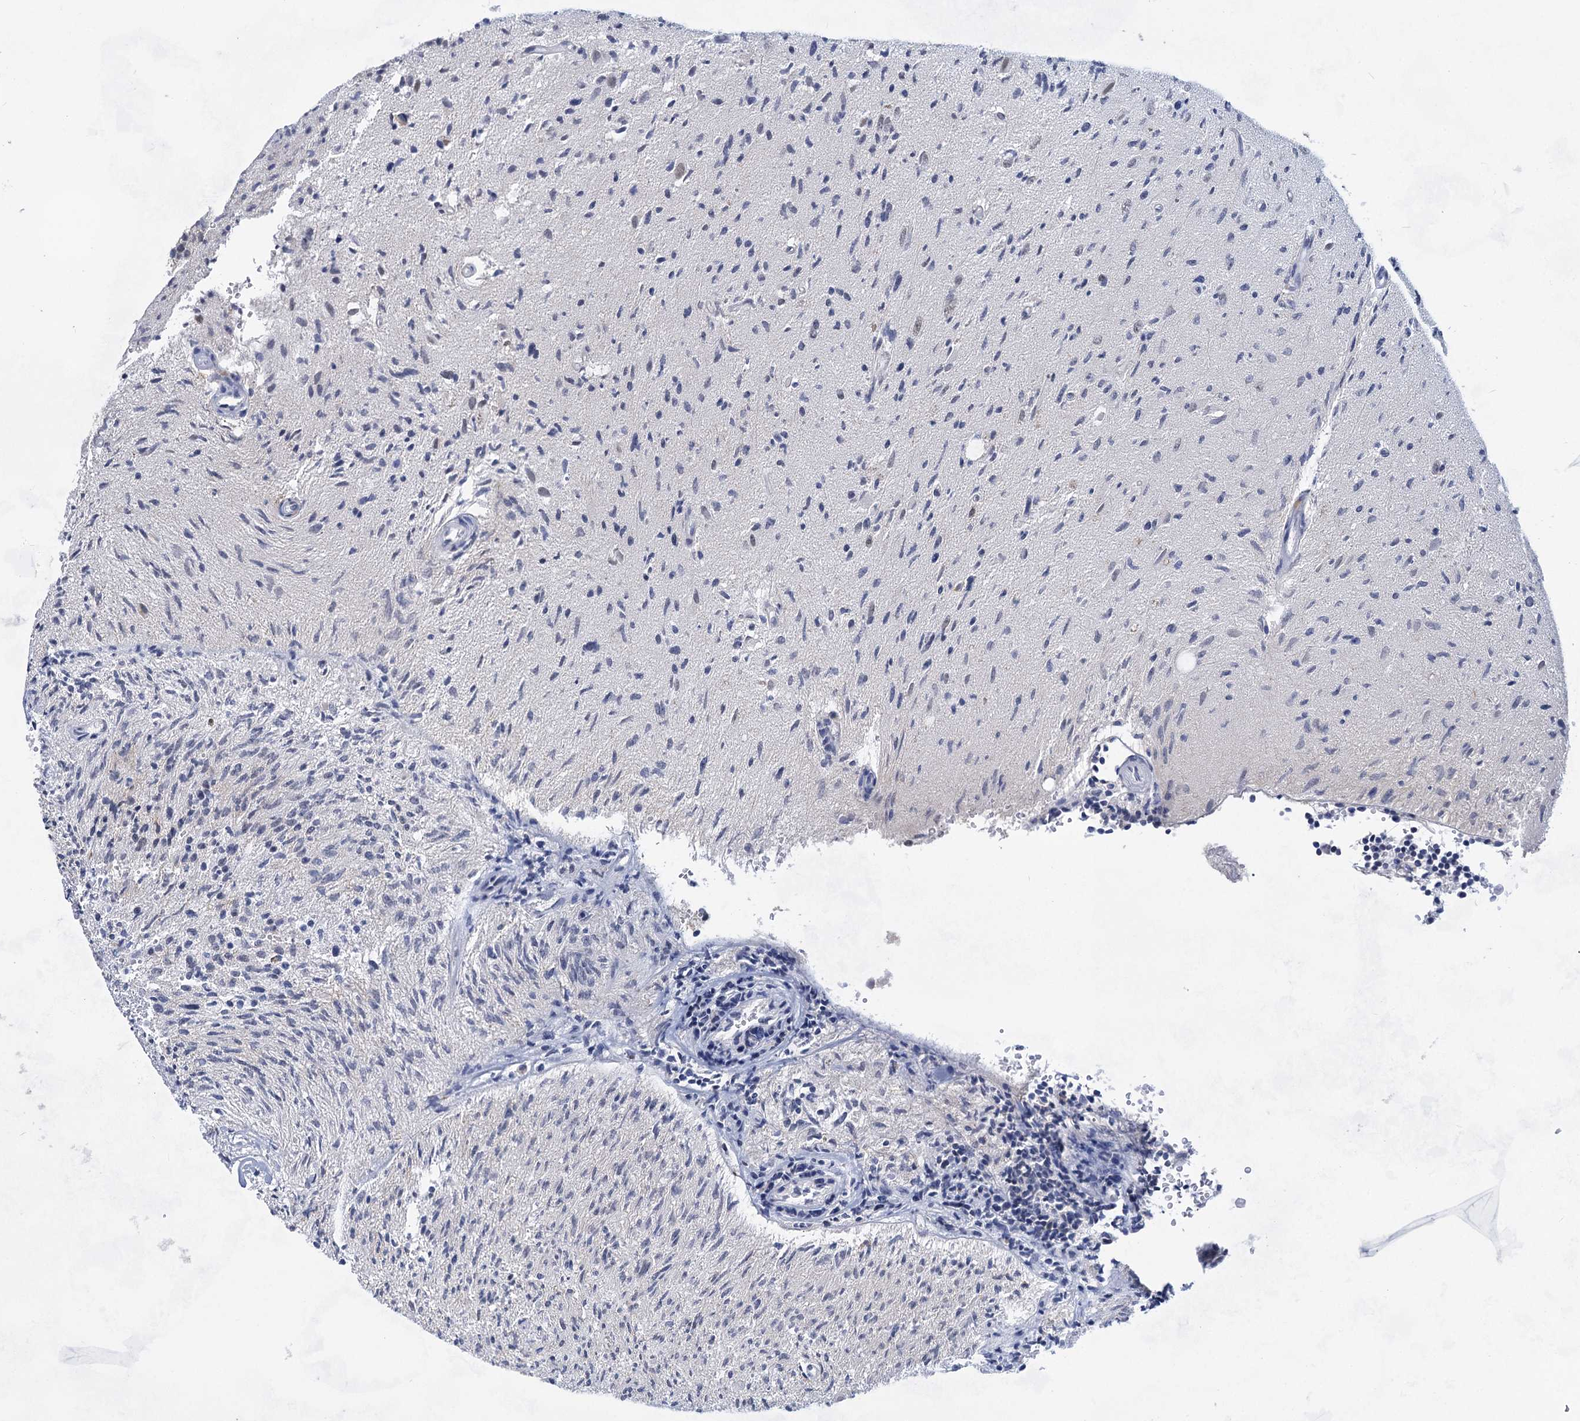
{"staining": {"intensity": "negative", "quantity": "none", "location": "none"}, "tissue": "glioma", "cell_type": "Tumor cells", "image_type": "cancer", "snomed": [{"axis": "morphology", "description": "Glioma, malignant, High grade"}, {"axis": "topography", "description": "Brain"}], "caption": "Tumor cells show no significant positivity in glioma.", "gene": "TTC17", "patient": {"sex": "female", "age": 57}}